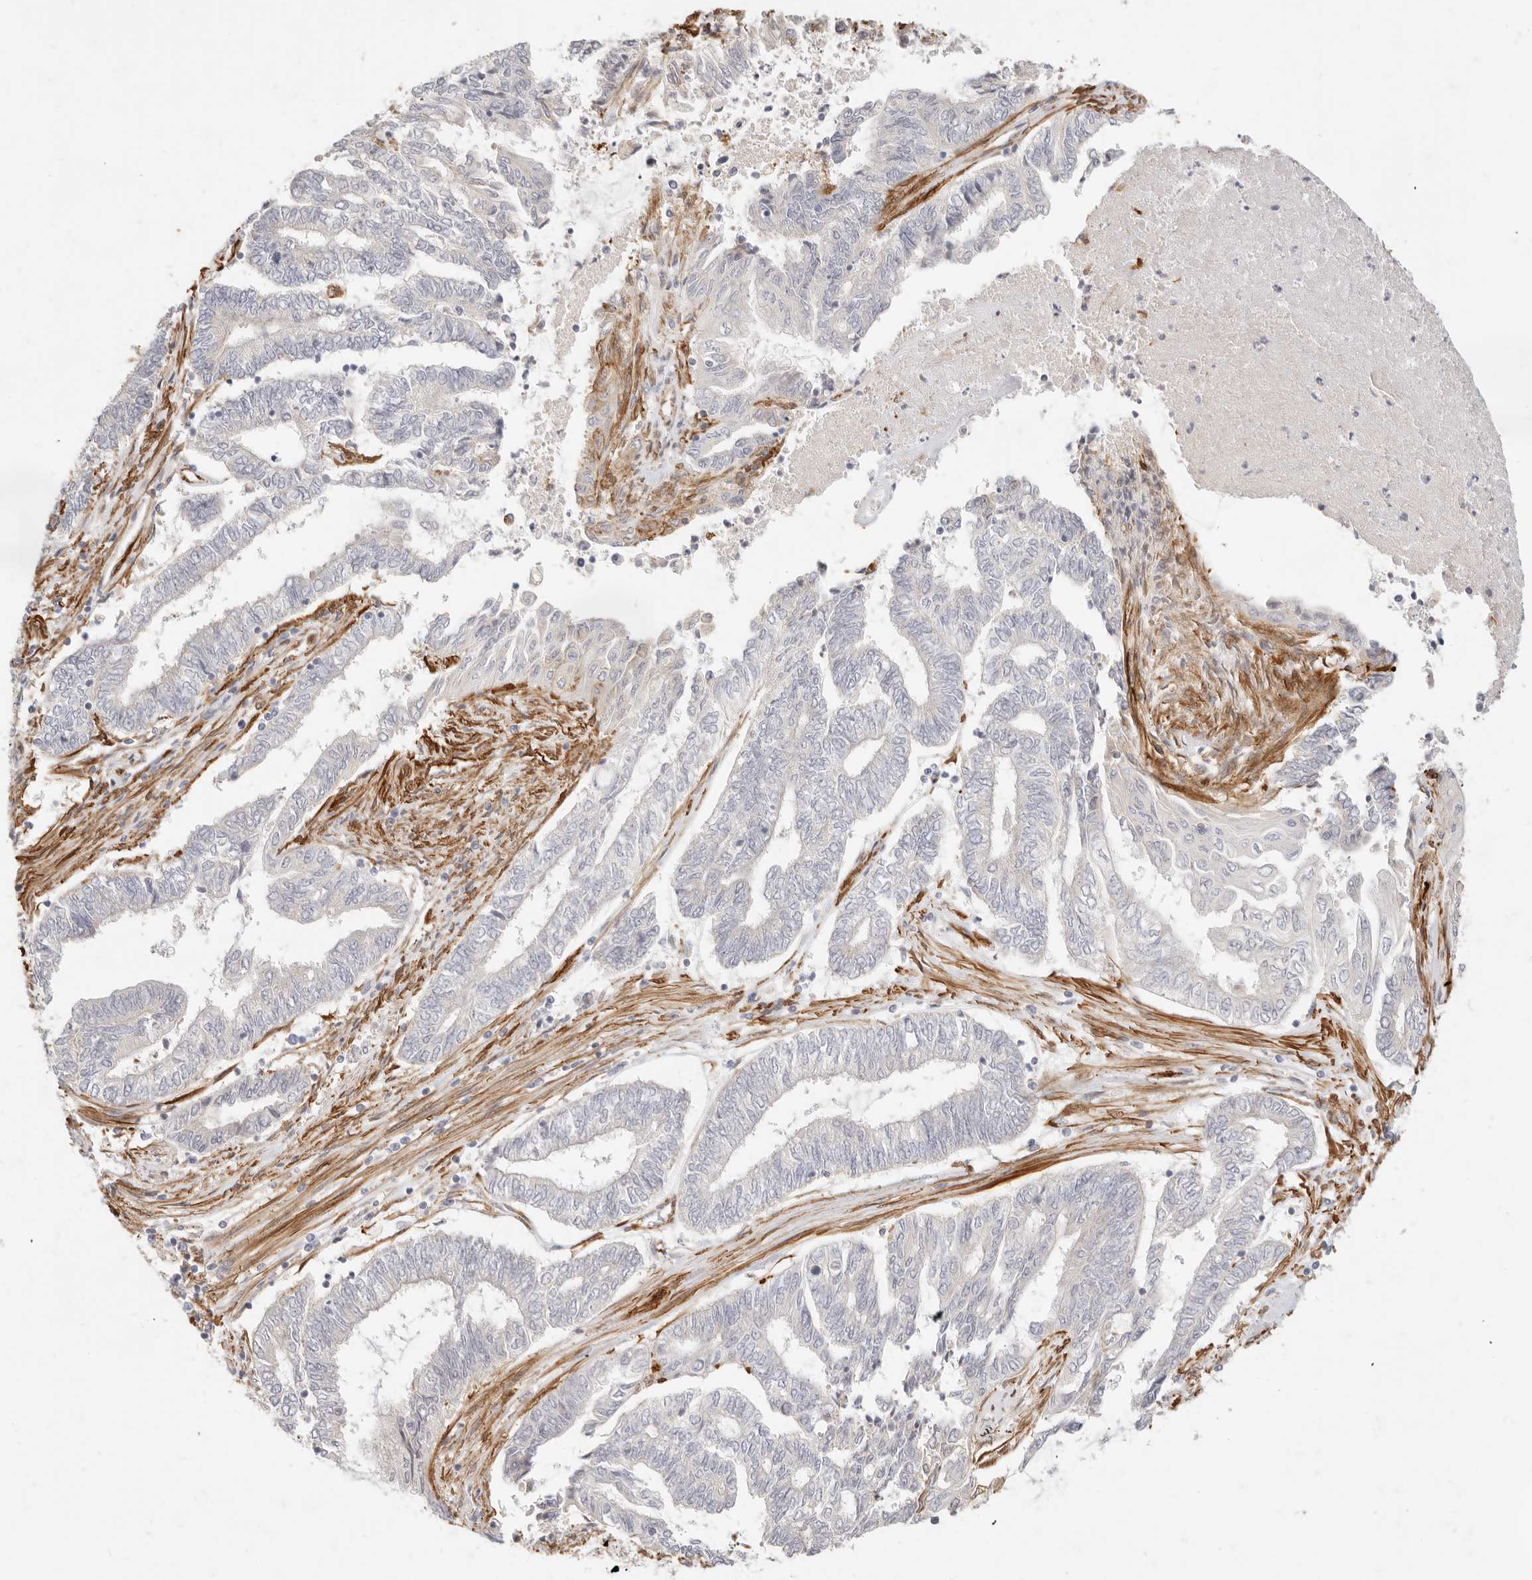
{"staining": {"intensity": "negative", "quantity": "none", "location": "none"}, "tissue": "endometrial cancer", "cell_type": "Tumor cells", "image_type": "cancer", "snomed": [{"axis": "morphology", "description": "Adenocarcinoma, NOS"}, {"axis": "topography", "description": "Uterus"}, {"axis": "topography", "description": "Endometrium"}], "caption": "An IHC micrograph of endometrial cancer (adenocarcinoma) is shown. There is no staining in tumor cells of endometrial cancer (adenocarcinoma).", "gene": "TMTC2", "patient": {"sex": "female", "age": 70}}